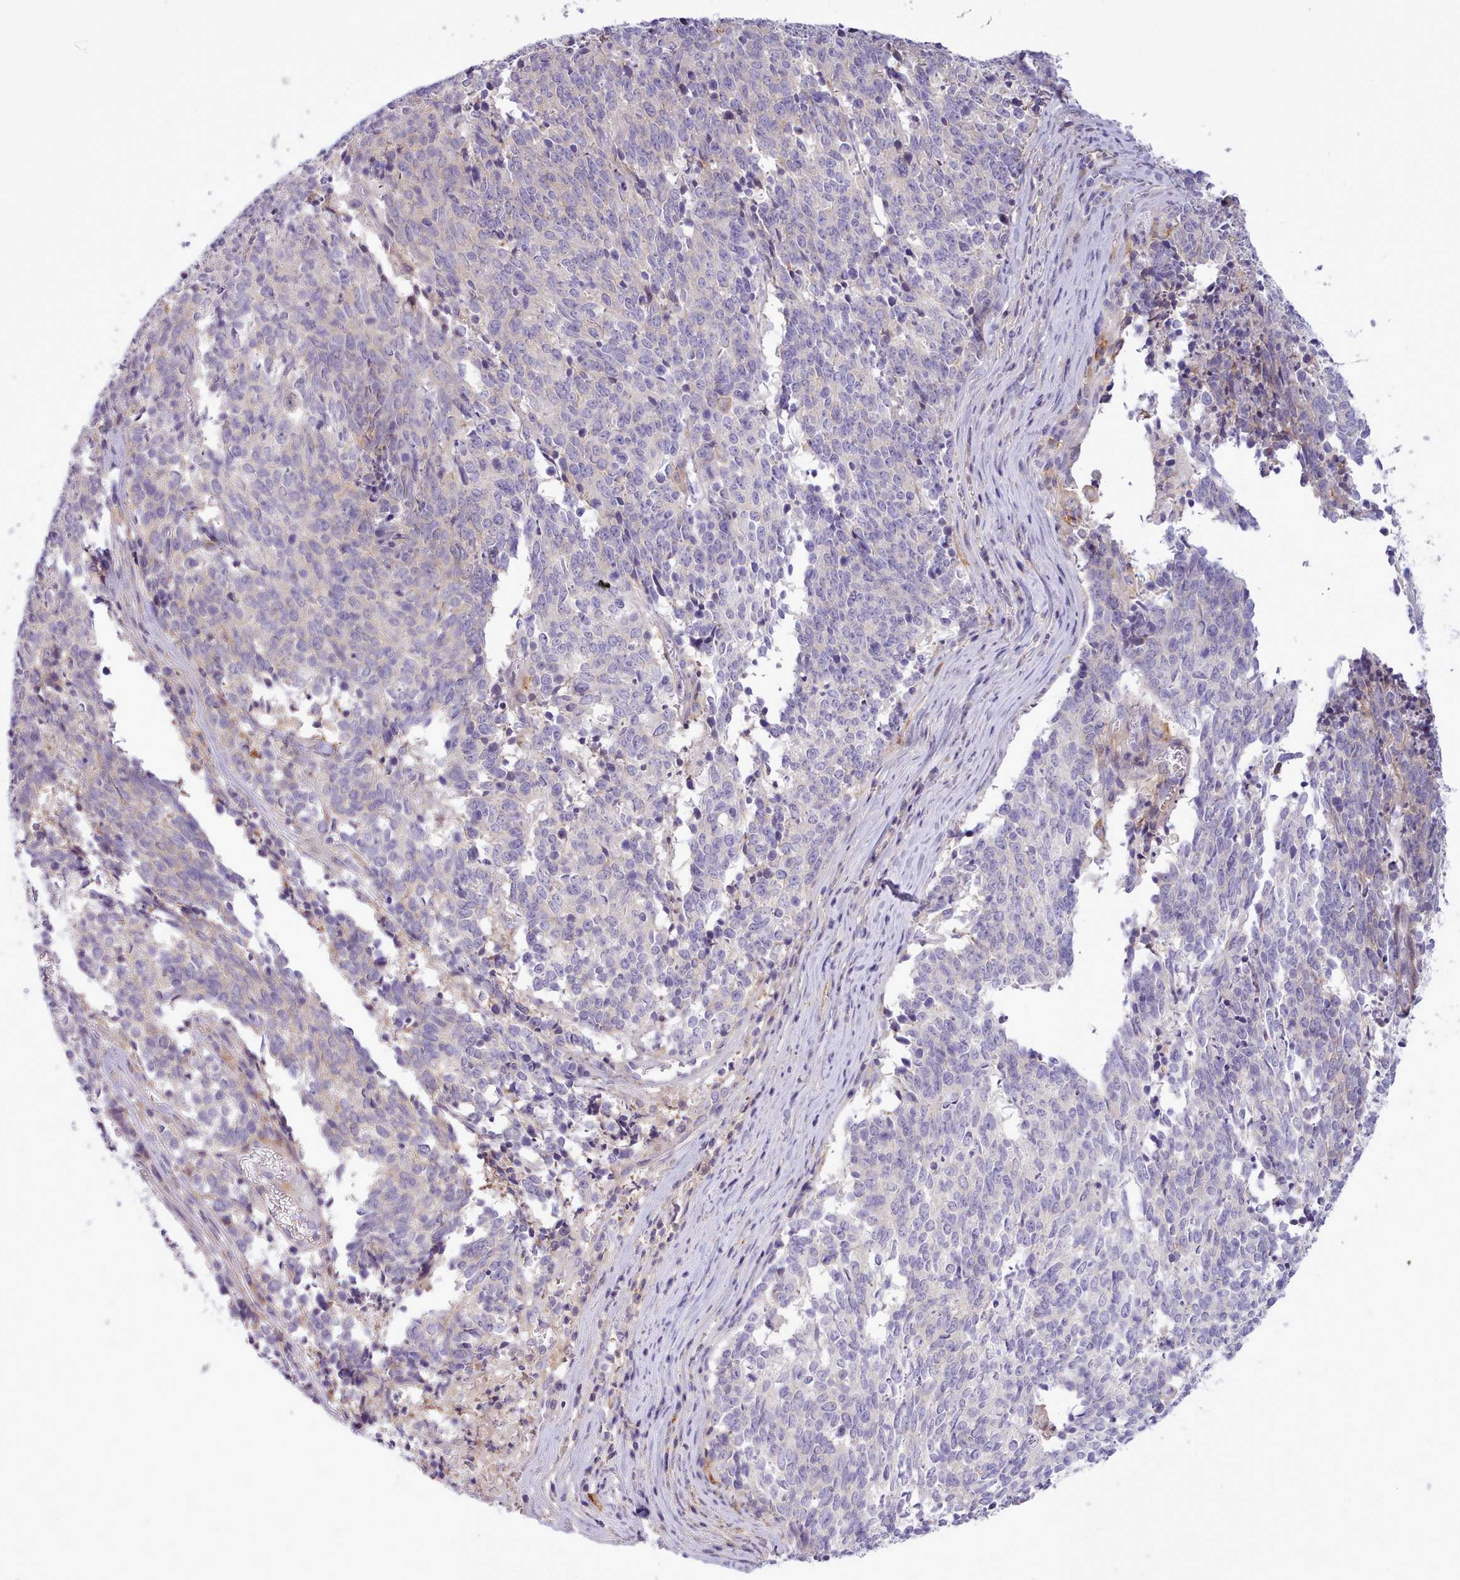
{"staining": {"intensity": "negative", "quantity": "none", "location": "none"}, "tissue": "cervical cancer", "cell_type": "Tumor cells", "image_type": "cancer", "snomed": [{"axis": "morphology", "description": "Squamous cell carcinoma, NOS"}, {"axis": "topography", "description": "Cervix"}], "caption": "There is no significant staining in tumor cells of cervical cancer. (Stains: DAB immunohistochemistry (IHC) with hematoxylin counter stain, Microscopy: brightfield microscopy at high magnification).", "gene": "CYP2A13", "patient": {"sex": "female", "age": 29}}